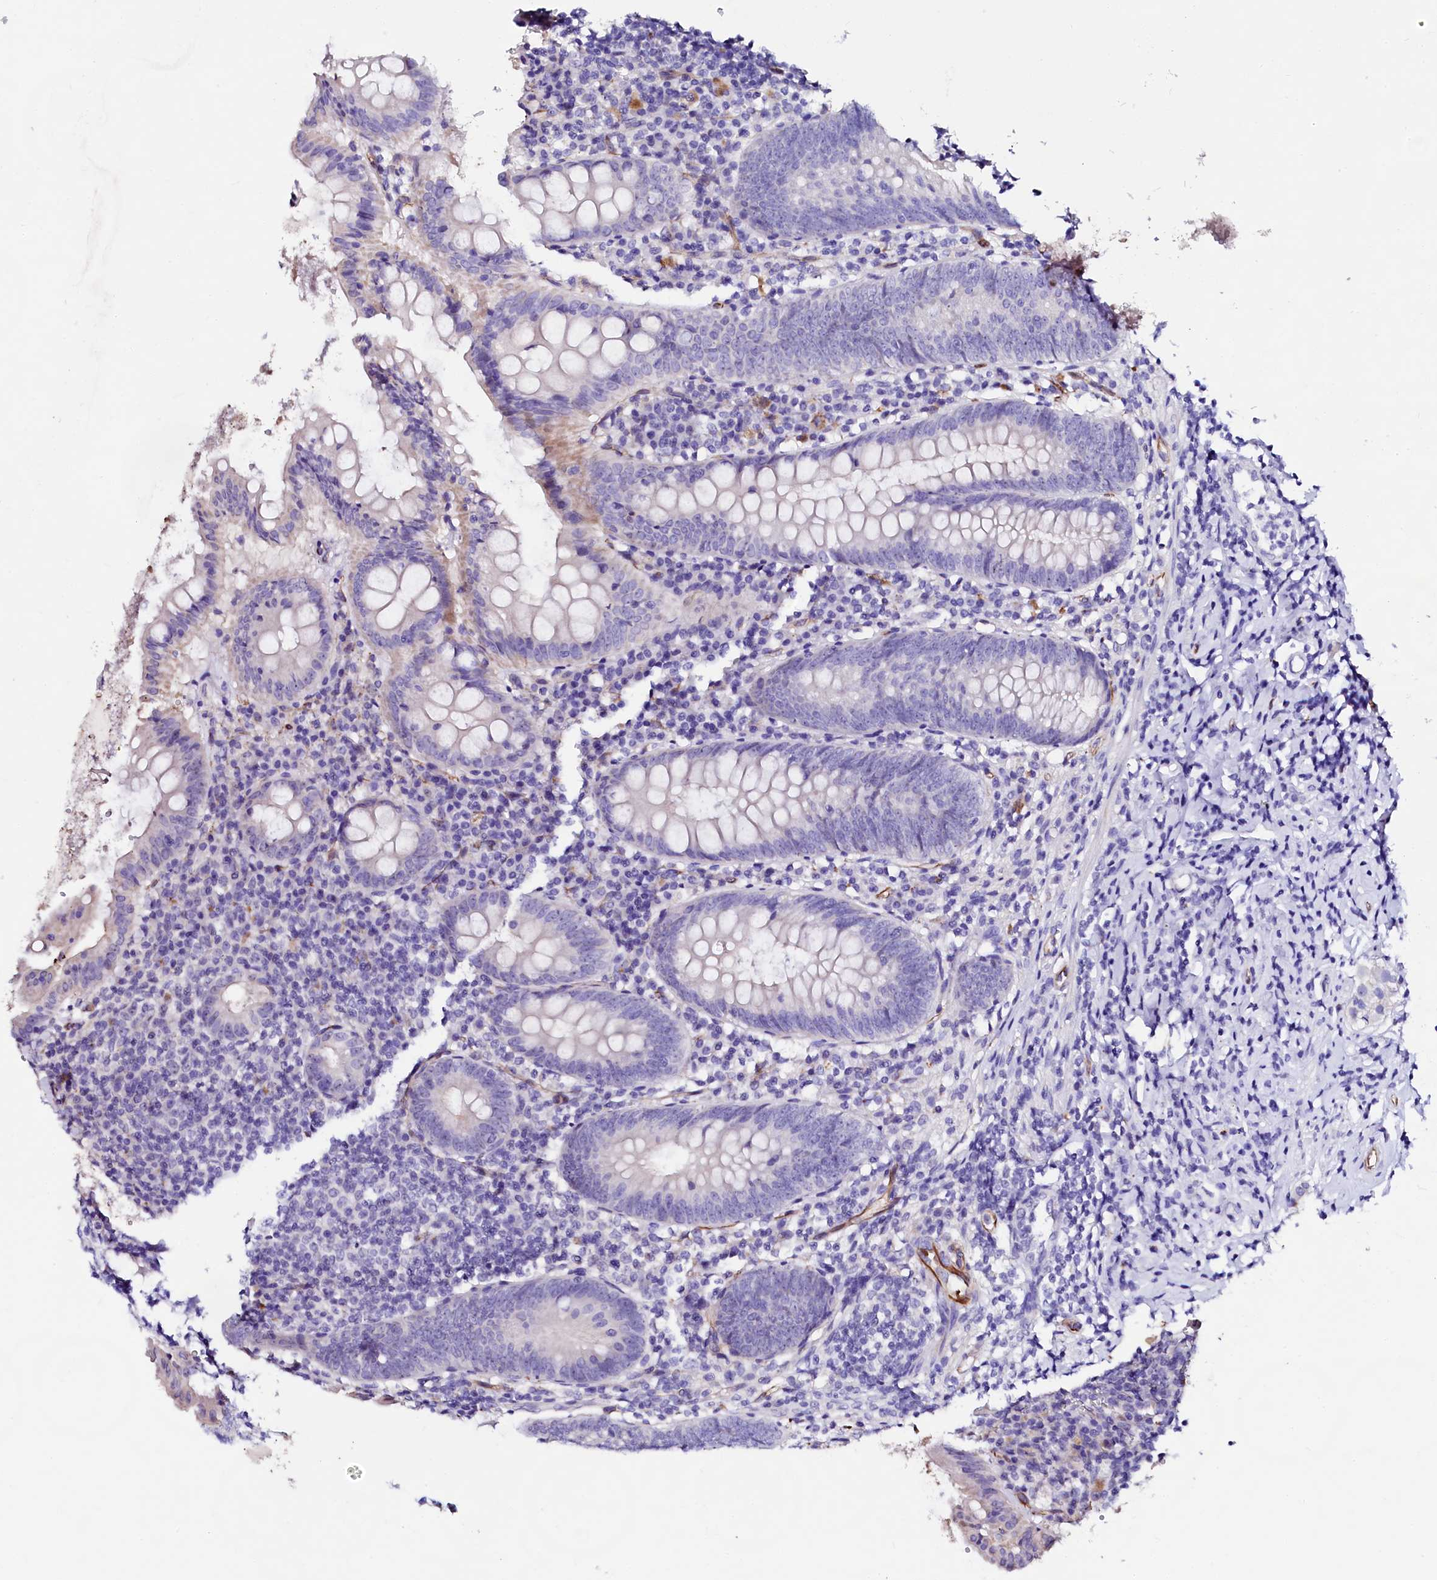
{"staining": {"intensity": "negative", "quantity": "none", "location": "none"}, "tissue": "appendix", "cell_type": "Glandular cells", "image_type": "normal", "snomed": [{"axis": "morphology", "description": "Normal tissue, NOS"}, {"axis": "topography", "description": "Appendix"}], "caption": "This micrograph is of benign appendix stained with IHC to label a protein in brown with the nuclei are counter-stained blue. There is no expression in glandular cells. (Immunohistochemistry (ihc), brightfield microscopy, high magnification).", "gene": "SFR1", "patient": {"sex": "female", "age": 54}}